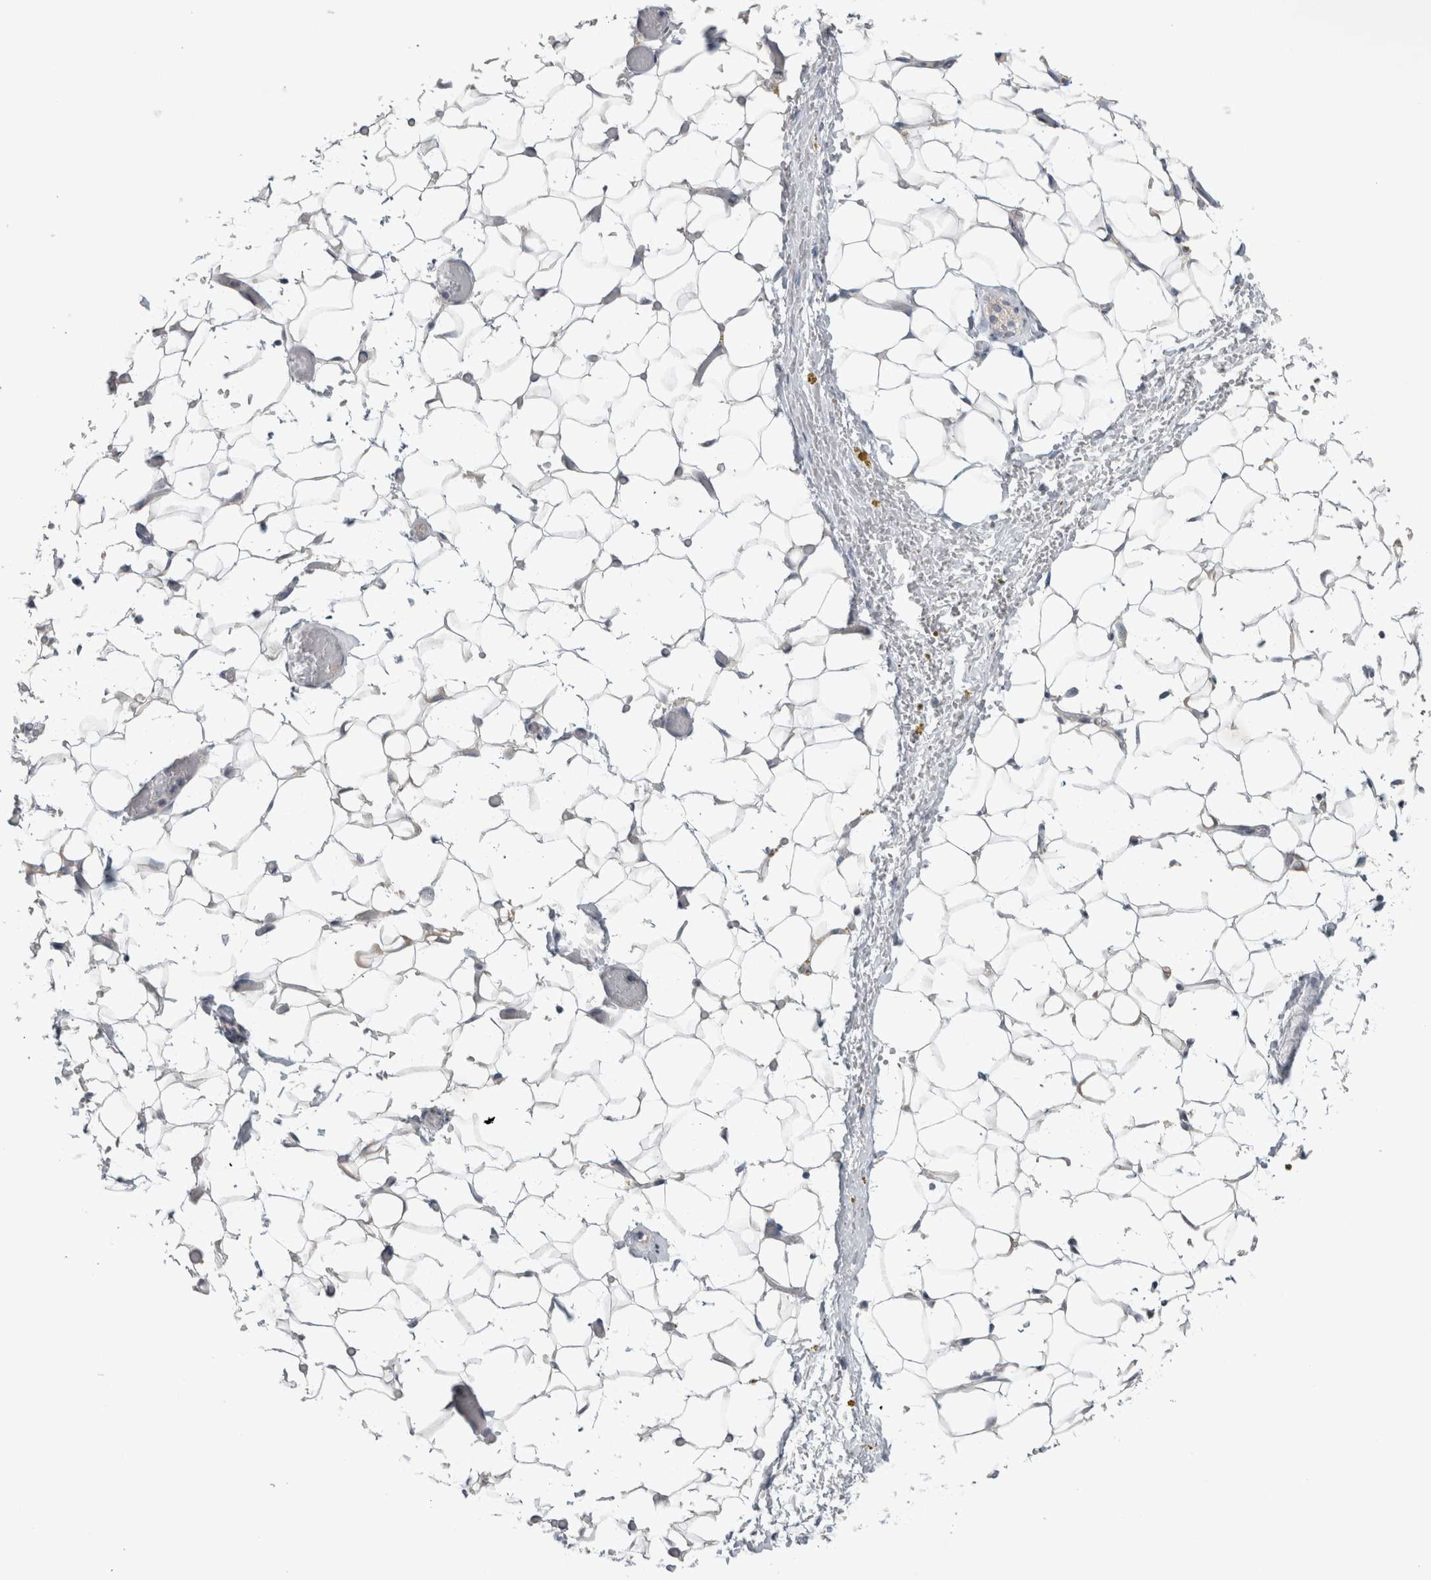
{"staining": {"intensity": "negative", "quantity": "none", "location": "none"}, "tissue": "adipose tissue", "cell_type": "Adipocytes", "image_type": "normal", "snomed": [{"axis": "morphology", "description": "Normal tissue, NOS"}, {"axis": "topography", "description": "Kidney"}, {"axis": "topography", "description": "Peripheral nerve tissue"}], "caption": "This photomicrograph is of unremarkable adipose tissue stained with immunohistochemistry to label a protein in brown with the nuclei are counter-stained blue. There is no positivity in adipocytes.", "gene": "ADAM2", "patient": {"sex": "male", "age": 7}}